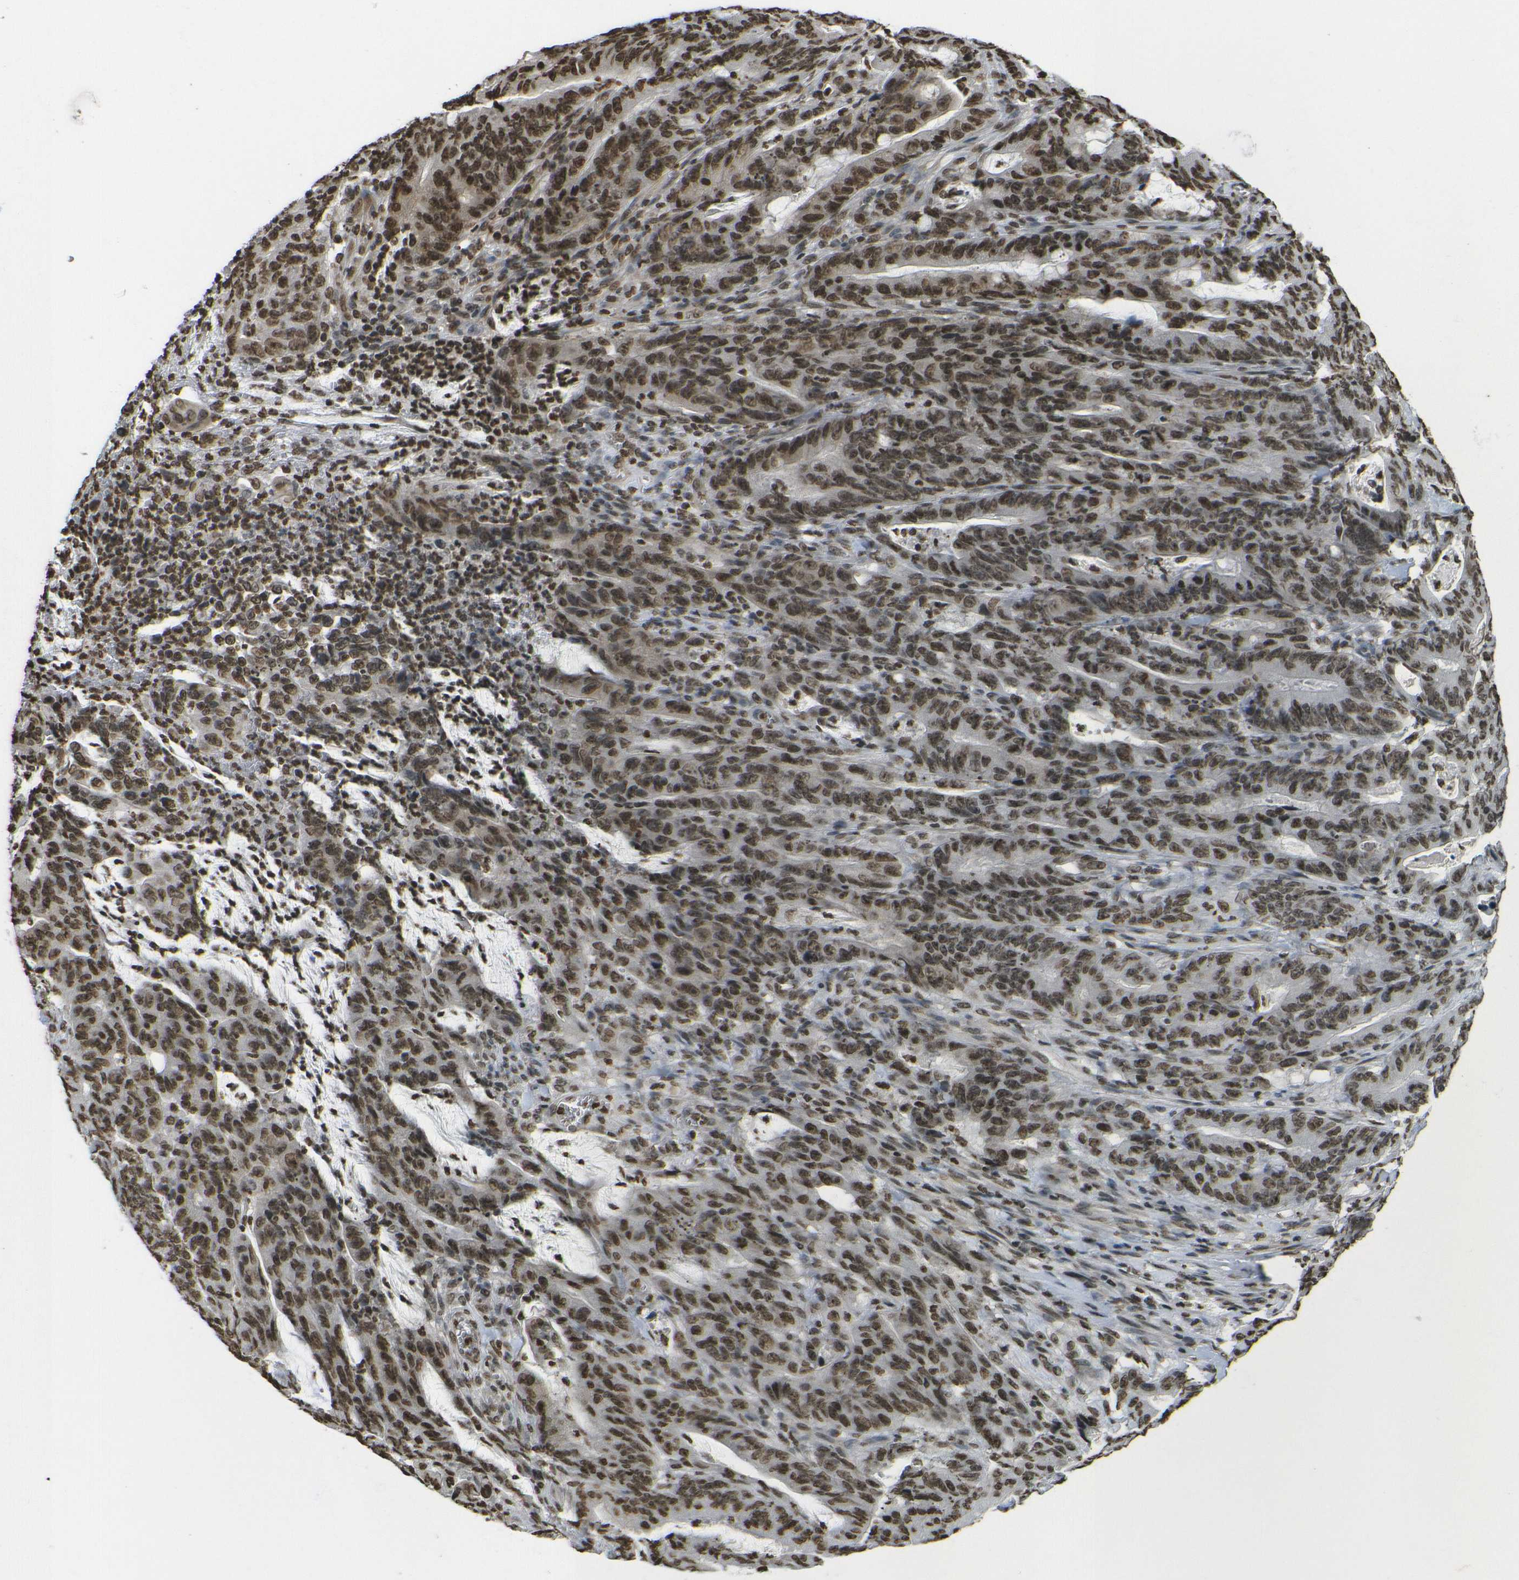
{"staining": {"intensity": "strong", "quantity": ">75%", "location": "nuclear"}, "tissue": "colorectal cancer", "cell_type": "Tumor cells", "image_type": "cancer", "snomed": [{"axis": "morphology", "description": "Adenocarcinoma, NOS"}, {"axis": "topography", "description": "Colon"}], "caption": "Immunohistochemistry (IHC) micrograph of human adenocarcinoma (colorectal) stained for a protein (brown), which displays high levels of strong nuclear staining in about >75% of tumor cells.", "gene": "H4C16", "patient": {"sex": "male", "age": 45}}